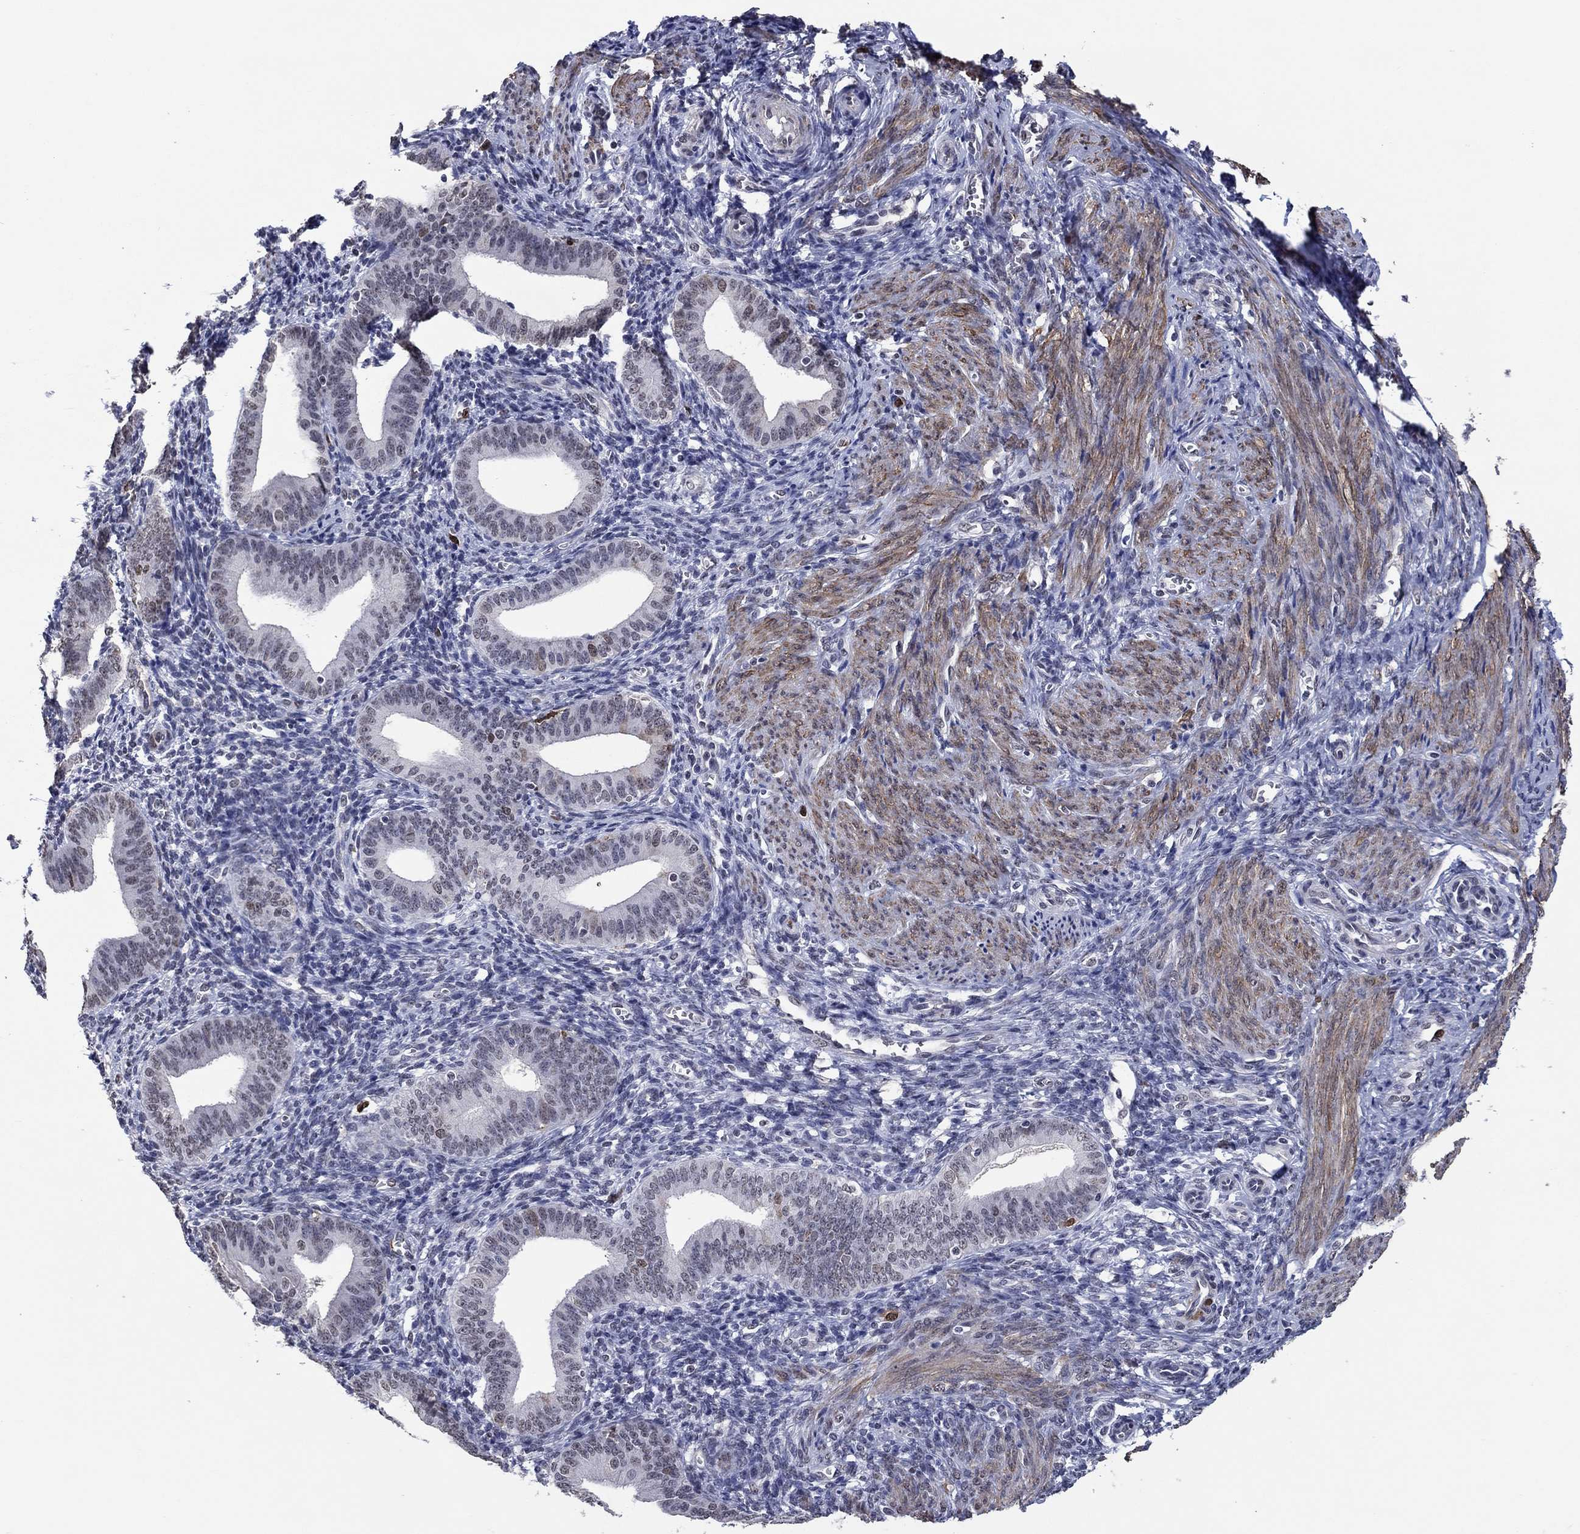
{"staining": {"intensity": "negative", "quantity": "none", "location": "none"}, "tissue": "endometrium", "cell_type": "Cells in endometrial stroma", "image_type": "normal", "snomed": [{"axis": "morphology", "description": "Normal tissue, NOS"}, {"axis": "topography", "description": "Endometrium"}], "caption": "A micrograph of human endometrium is negative for staining in cells in endometrial stroma. The staining was performed using DAB to visualize the protein expression in brown, while the nuclei were stained in blue with hematoxylin (Magnification: 20x).", "gene": "TYMS", "patient": {"sex": "female", "age": 42}}